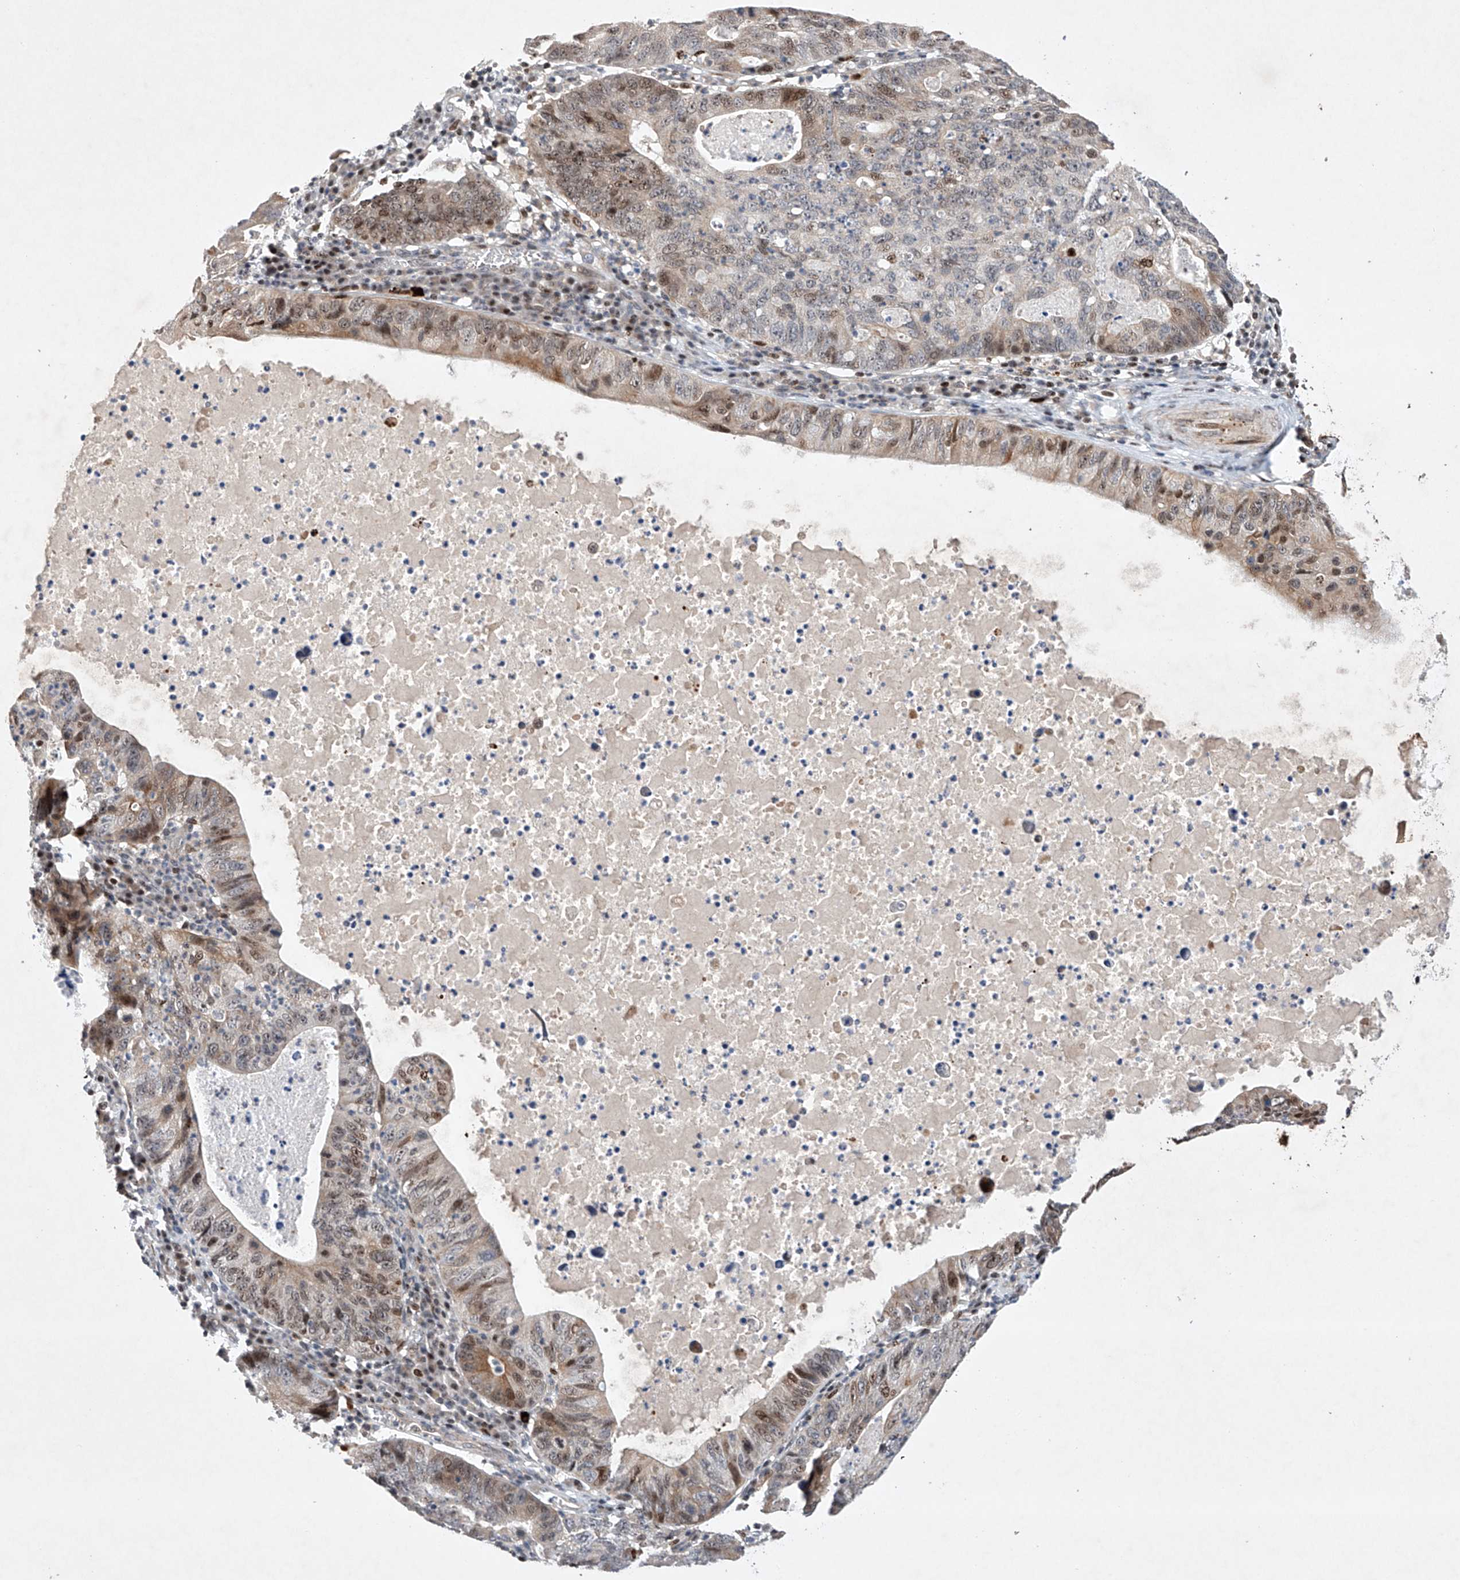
{"staining": {"intensity": "moderate", "quantity": "25%-75%", "location": "cytoplasmic/membranous,nuclear"}, "tissue": "stomach cancer", "cell_type": "Tumor cells", "image_type": "cancer", "snomed": [{"axis": "morphology", "description": "Adenocarcinoma, NOS"}, {"axis": "topography", "description": "Stomach"}], "caption": "Stomach adenocarcinoma stained with a protein marker shows moderate staining in tumor cells.", "gene": "AFG1L", "patient": {"sex": "male", "age": 59}}